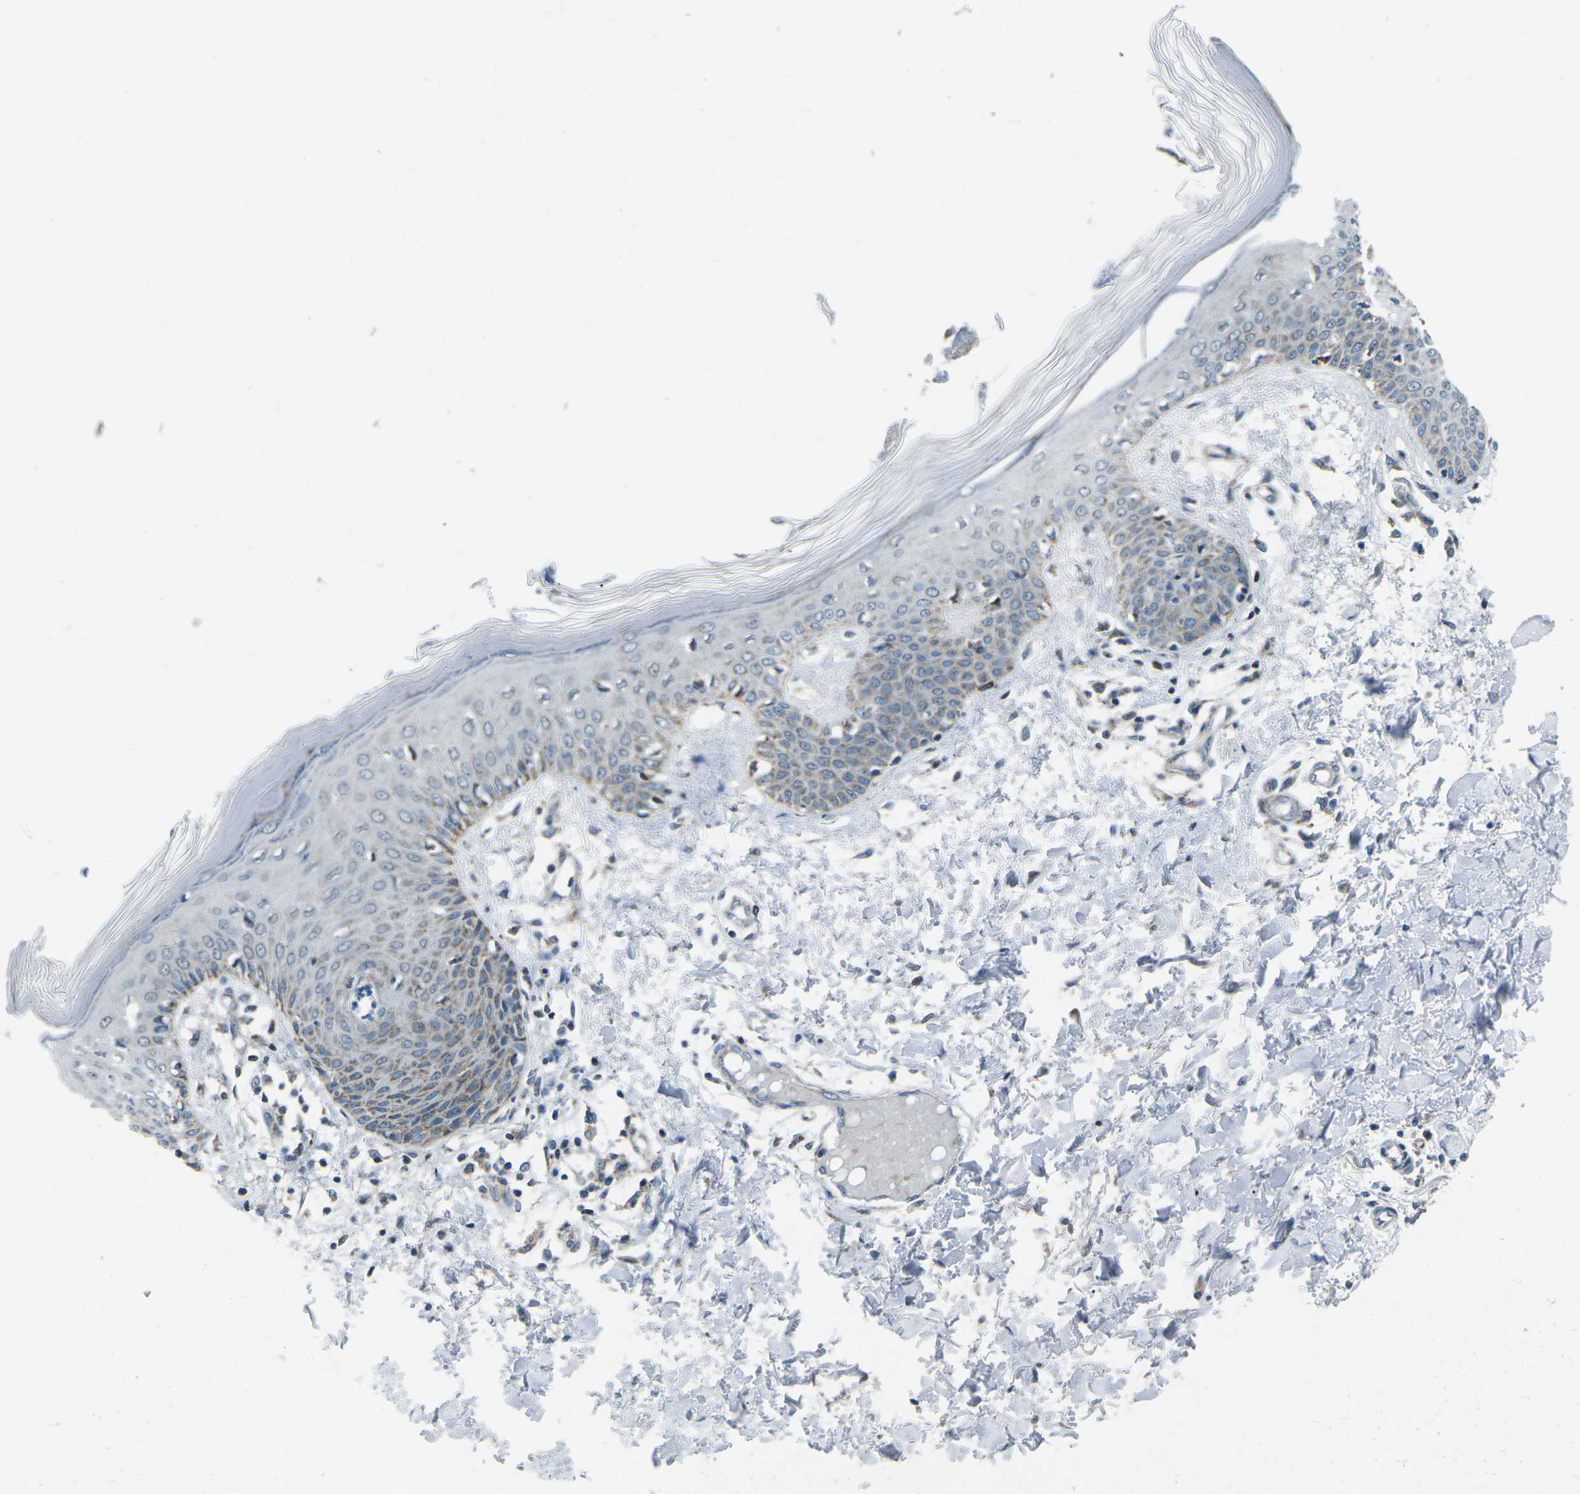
{"staining": {"intensity": "weak", "quantity": ">75%", "location": "cytoplasmic/membranous"}, "tissue": "skin", "cell_type": "Fibroblasts", "image_type": "normal", "snomed": [{"axis": "morphology", "description": "Normal tissue, NOS"}, {"axis": "topography", "description": "Skin"}], "caption": "Protein staining of unremarkable skin reveals weak cytoplasmic/membranous staining in about >75% of fibroblasts.", "gene": "RFESD", "patient": {"sex": "male", "age": 53}}